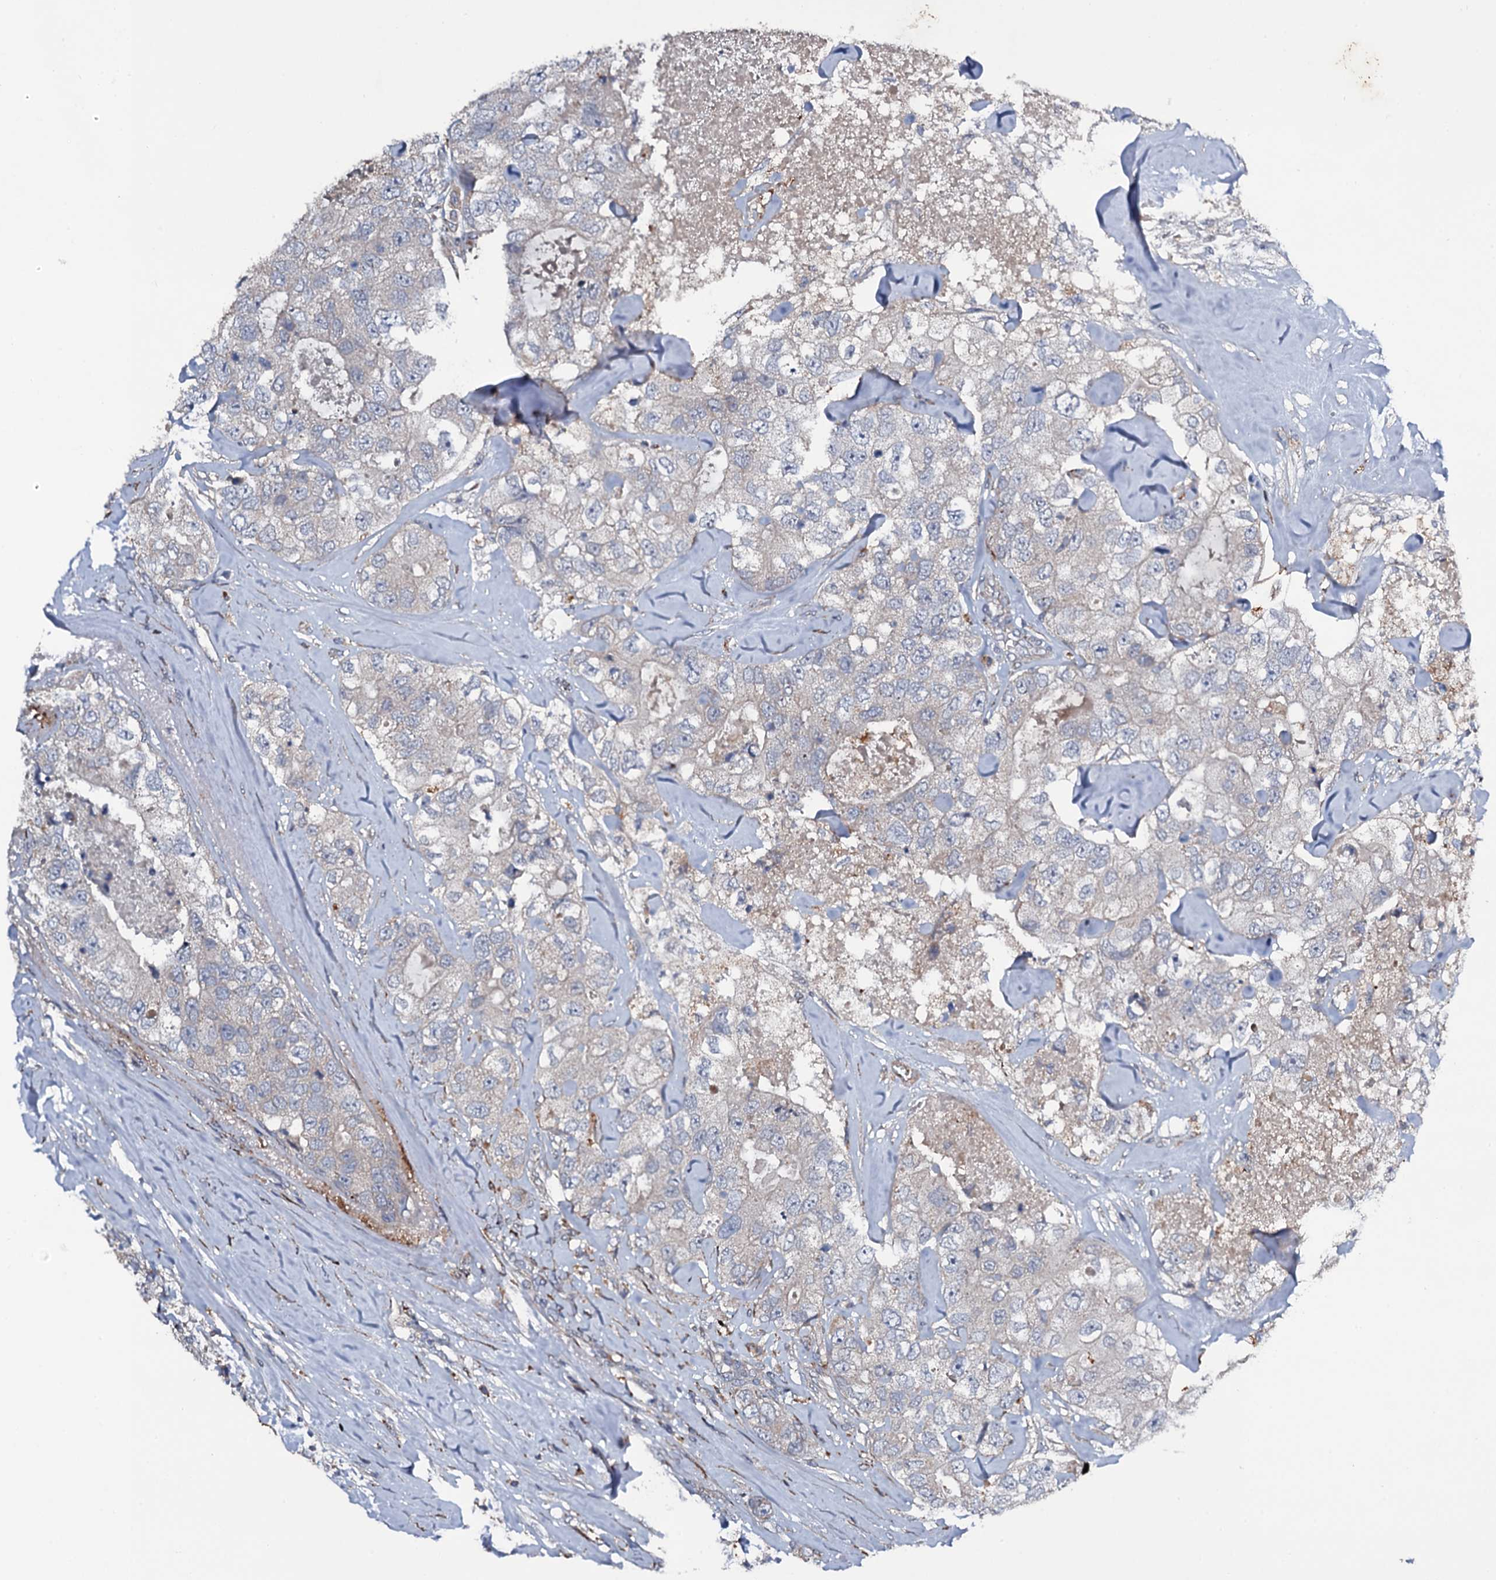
{"staining": {"intensity": "negative", "quantity": "none", "location": "none"}, "tissue": "breast cancer", "cell_type": "Tumor cells", "image_type": "cancer", "snomed": [{"axis": "morphology", "description": "Duct carcinoma"}, {"axis": "topography", "description": "Breast"}], "caption": "Immunohistochemistry (IHC) photomicrograph of neoplastic tissue: breast cancer stained with DAB (3,3'-diaminobenzidine) shows no significant protein expression in tumor cells.", "gene": "LRRC28", "patient": {"sex": "female", "age": 62}}